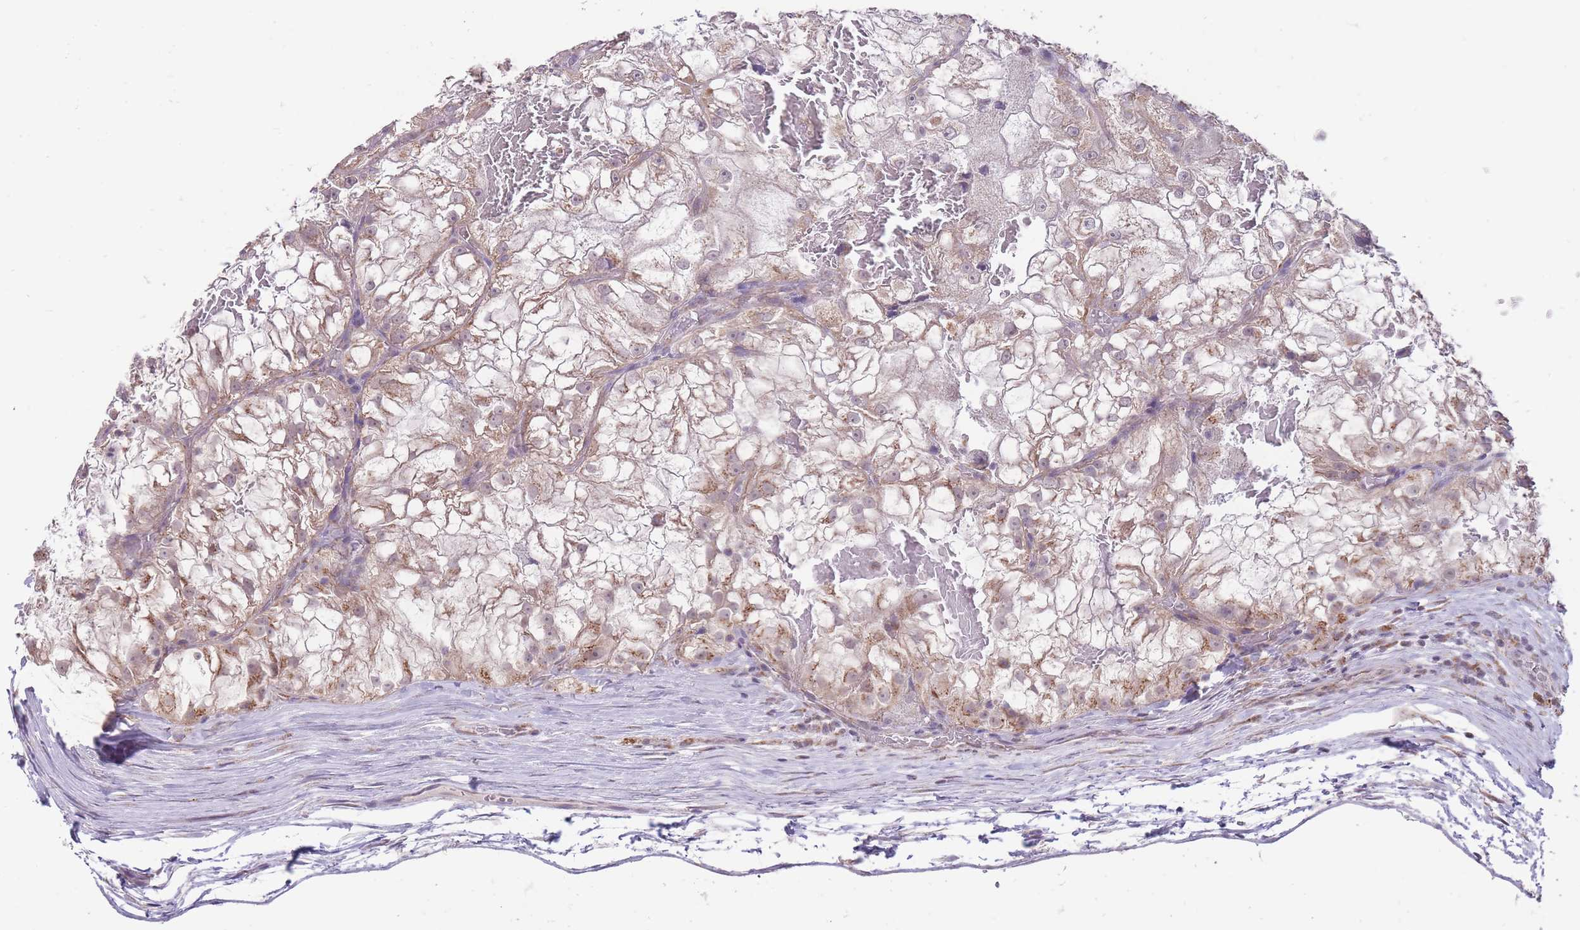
{"staining": {"intensity": "weak", "quantity": "25%-75%", "location": "cytoplasmic/membranous"}, "tissue": "renal cancer", "cell_type": "Tumor cells", "image_type": "cancer", "snomed": [{"axis": "morphology", "description": "Adenocarcinoma, NOS"}, {"axis": "topography", "description": "Kidney"}], "caption": "The photomicrograph displays a brown stain indicating the presence of a protein in the cytoplasmic/membranous of tumor cells in adenocarcinoma (renal).", "gene": "NELL1", "patient": {"sex": "female", "age": 72}}